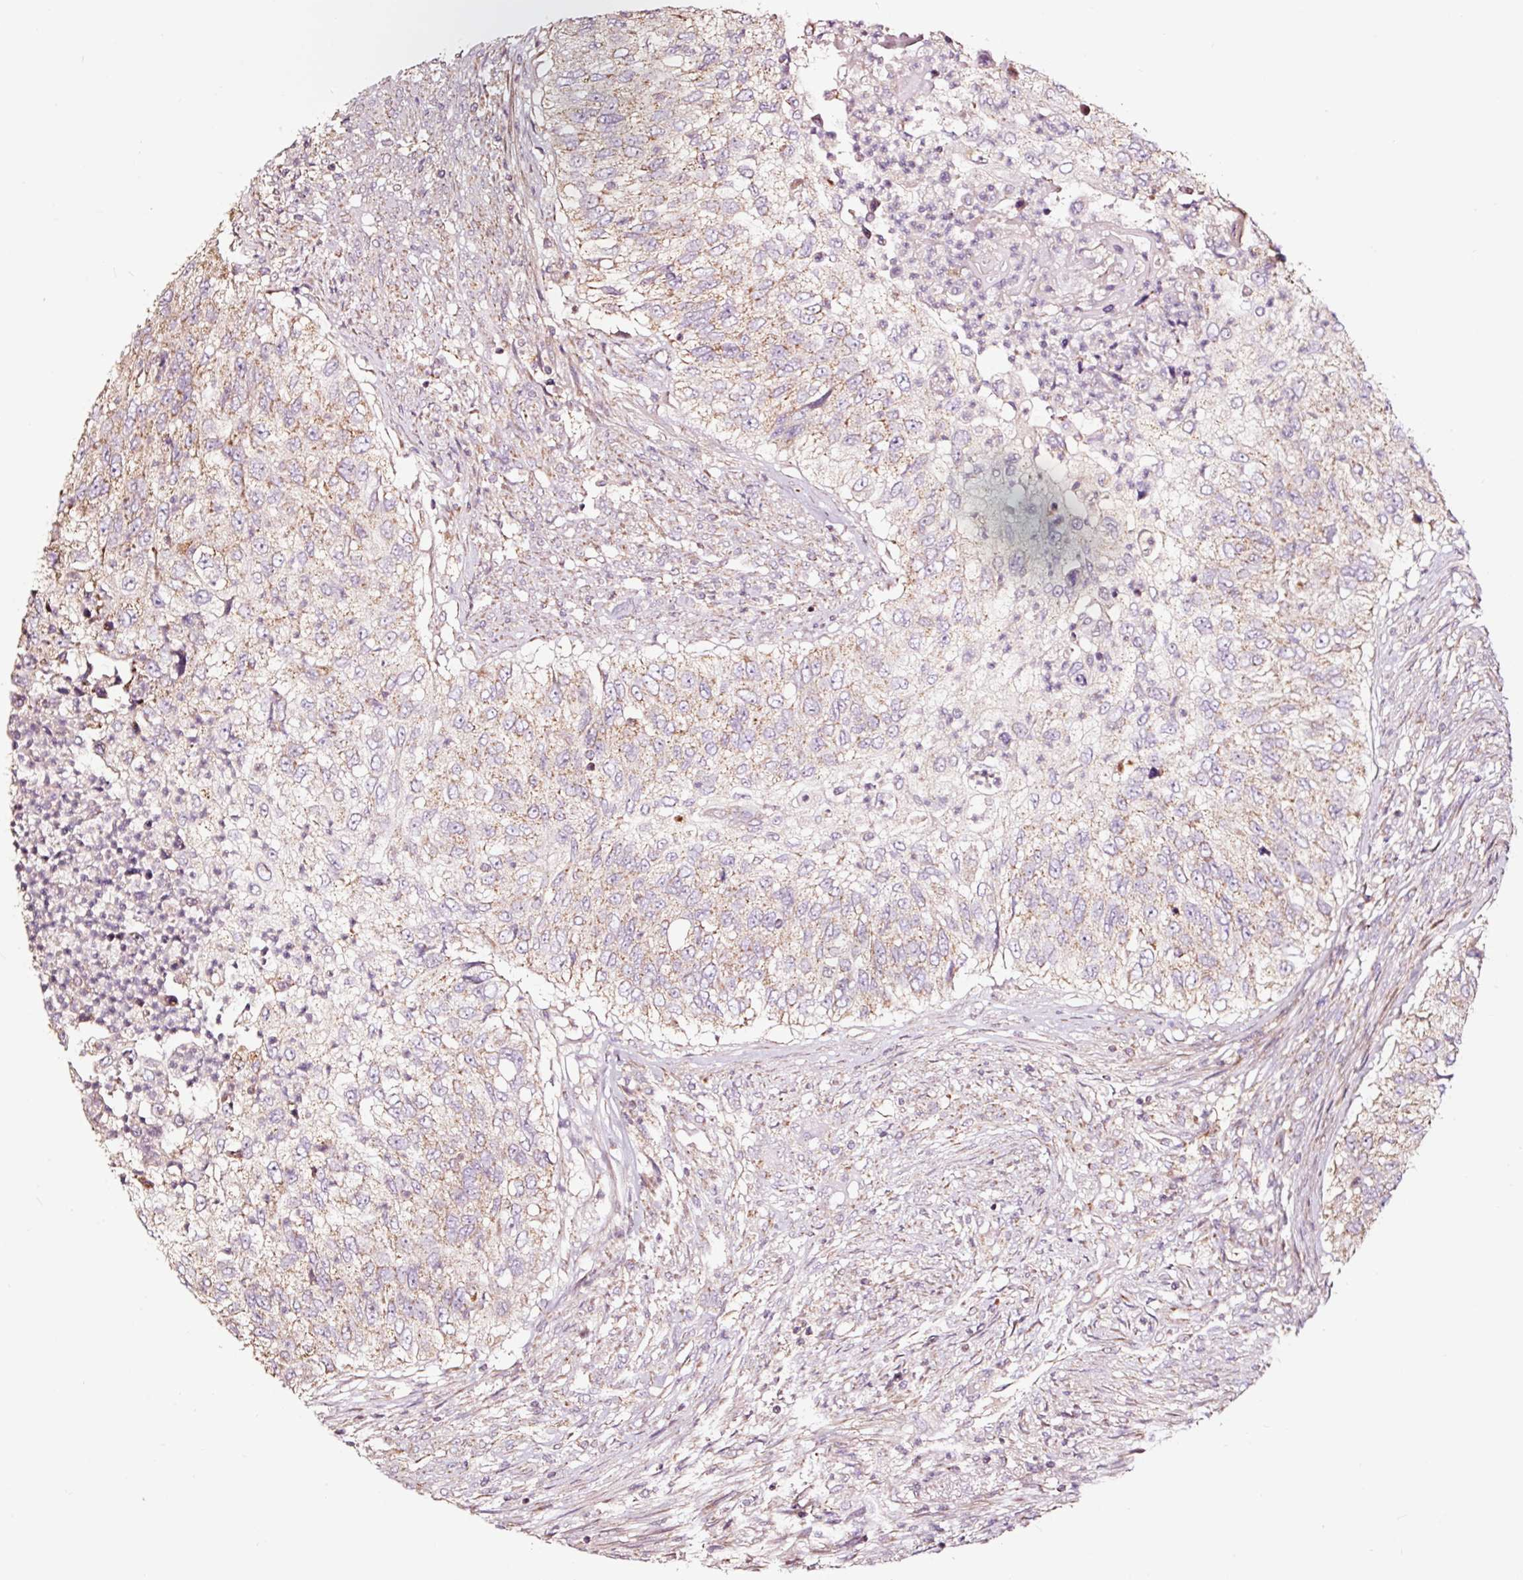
{"staining": {"intensity": "weak", "quantity": ">75%", "location": "cytoplasmic/membranous"}, "tissue": "urothelial cancer", "cell_type": "Tumor cells", "image_type": "cancer", "snomed": [{"axis": "morphology", "description": "Urothelial carcinoma, High grade"}, {"axis": "topography", "description": "Urinary bladder"}], "caption": "A high-resolution photomicrograph shows IHC staining of urothelial carcinoma (high-grade), which shows weak cytoplasmic/membranous expression in about >75% of tumor cells.", "gene": "TPM1", "patient": {"sex": "female", "age": 60}}